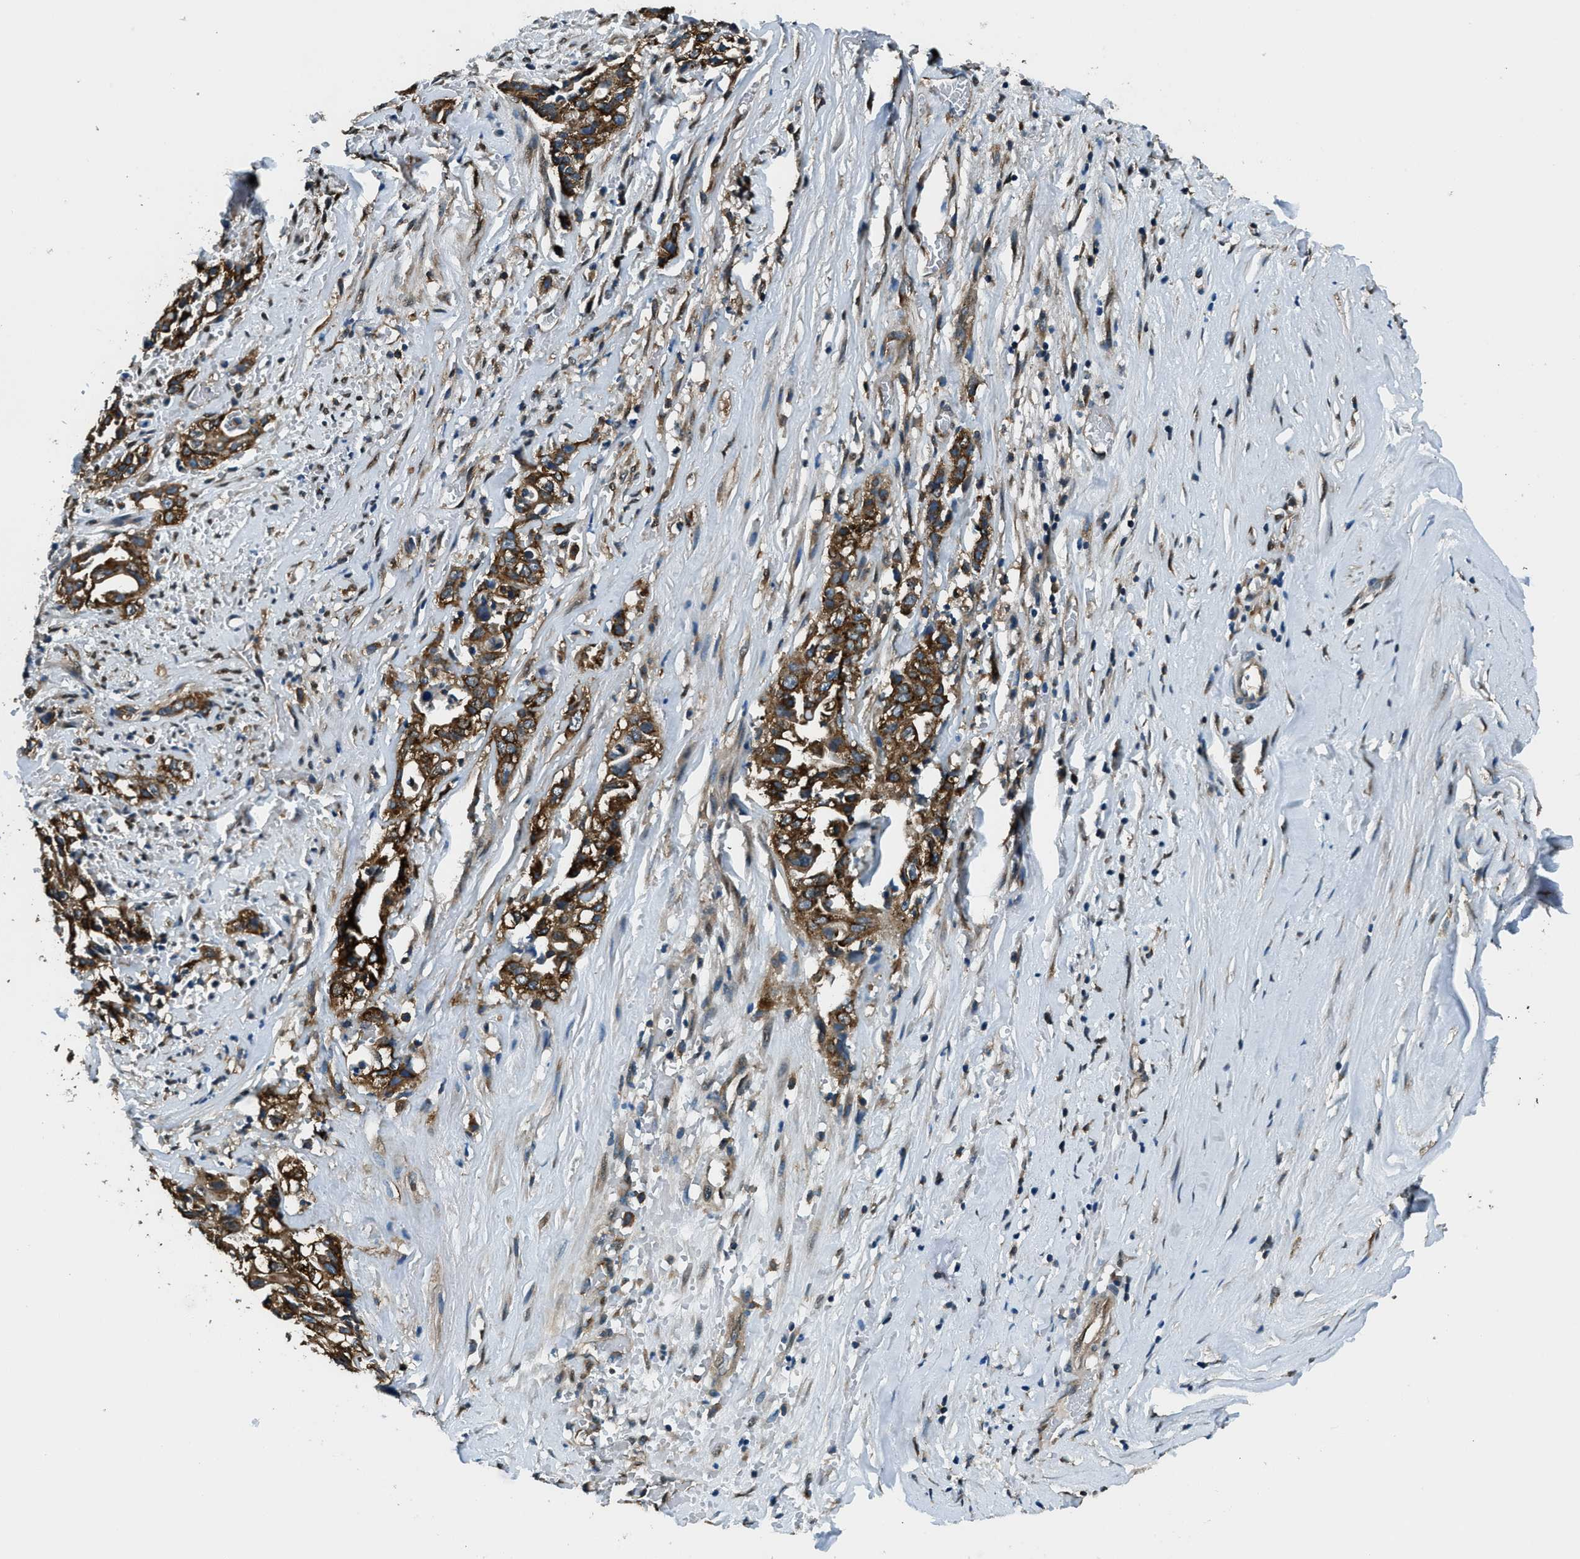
{"staining": {"intensity": "strong", "quantity": ">75%", "location": "cytoplasmic/membranous"}, "tissue": "liver cancer", "cell_type": "Tumor cells", "image_type": "cancer", "snomed": [{"axis": "morphology", "description": "Cholangiocarcinoma"}, {"axis": "topography", "description": "Liver"}], "caption": "Immunohistochemical staining of human cholangiocarcinoma (liver) displays strong cytoplasmic/membranous protein expression in approximately >75% of tumor cells.", "gene": "ARFGAP2", "patient": {"sex": "female", "age": 70}}